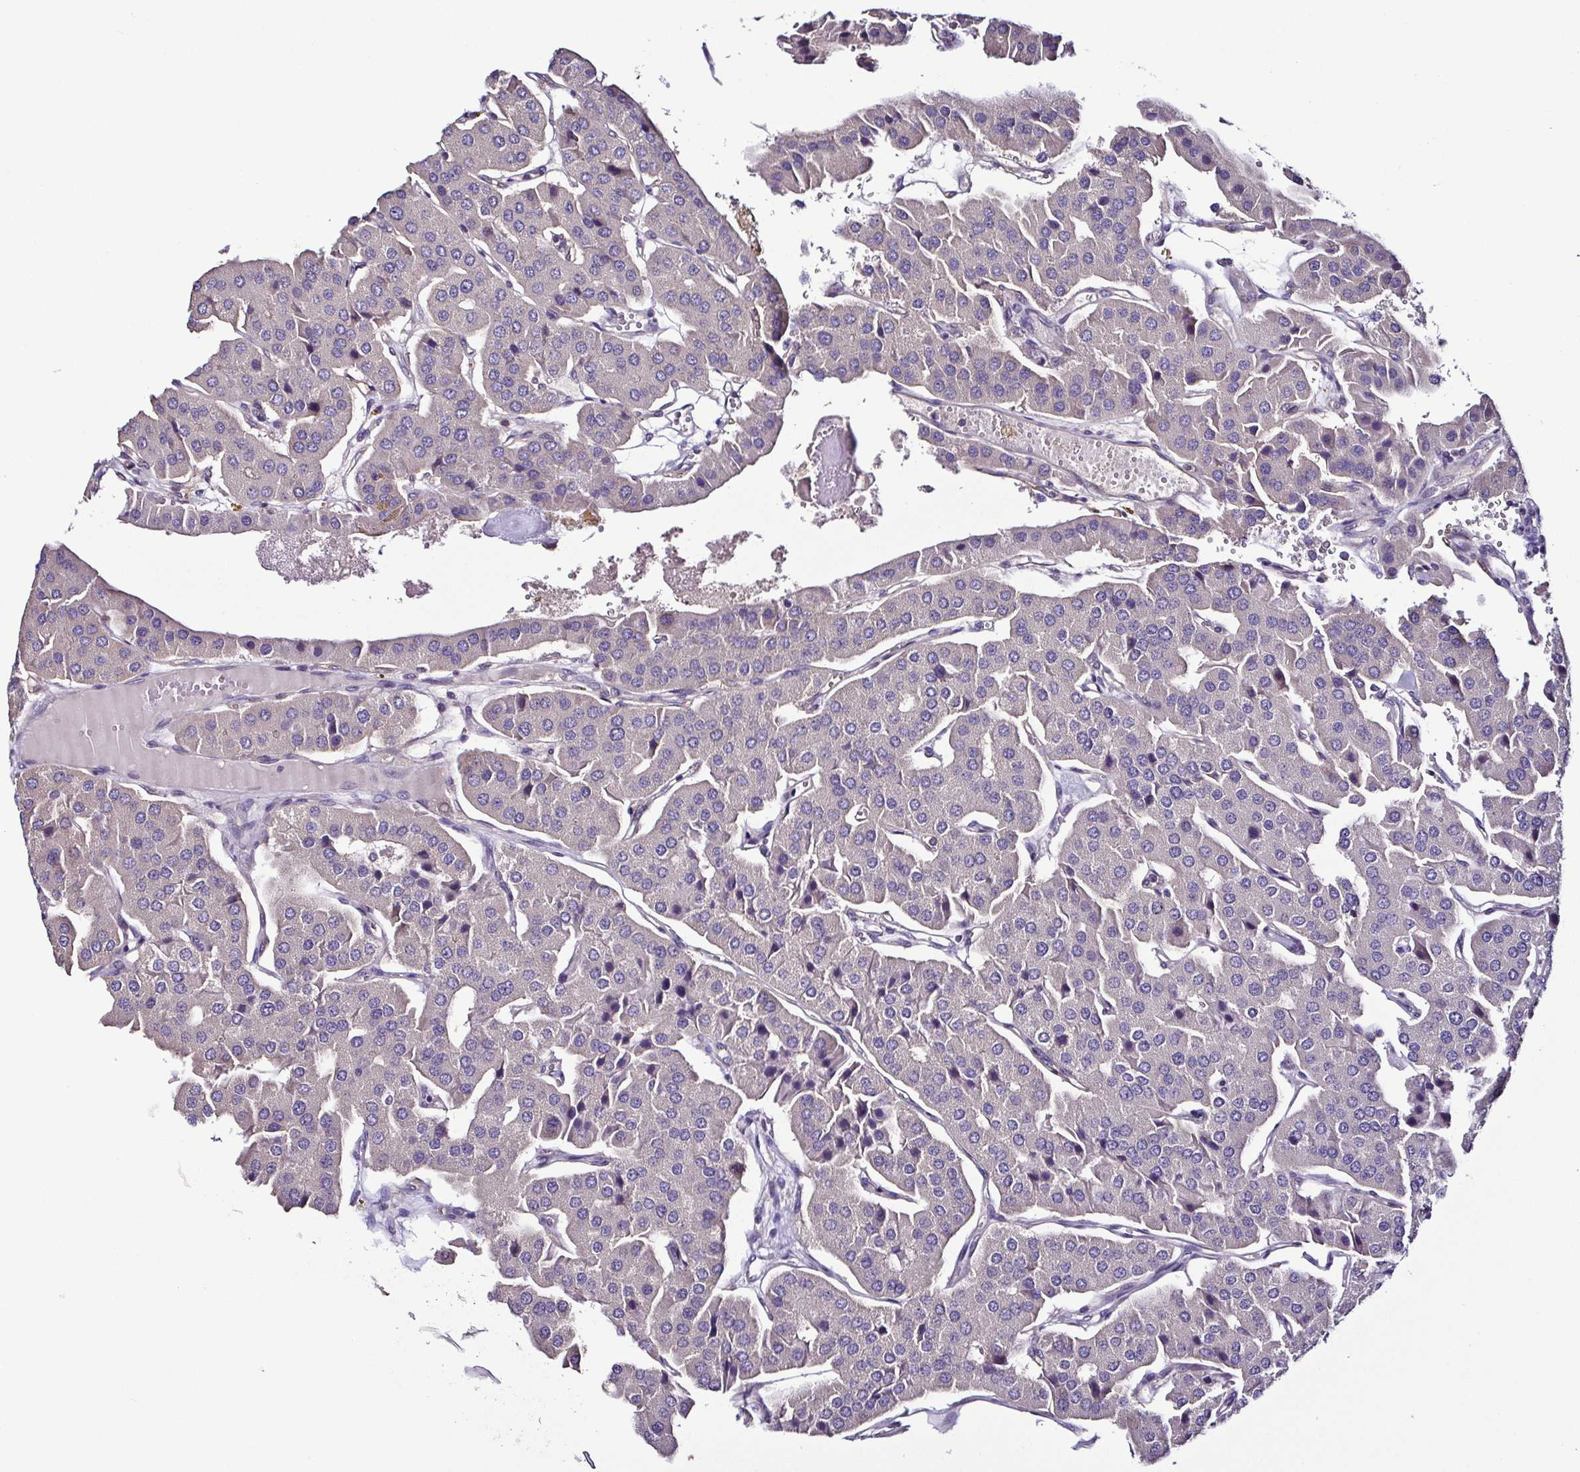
{"staining": {"intensity": "negative", "quantity": "none", "location": "none"}, "tissue": "parathyroid gland", "cell_type": "Glandular cells", "image_type": "normal", "snomed": [{"axis": "morphology", "description": "Normal tissue, NOS"}, {"axis": "morphology", "description": "Adenoma, NOS"}, {"axis": "topography", "description": "Parathyroid gland"}], "caption": "IHC of unremarkable human parathyroid gland displays no staining in glandular cells. Nuclei are stained in blue.", "gene": "LMOD2", "patient": {"sex": "female", "age": 86}}